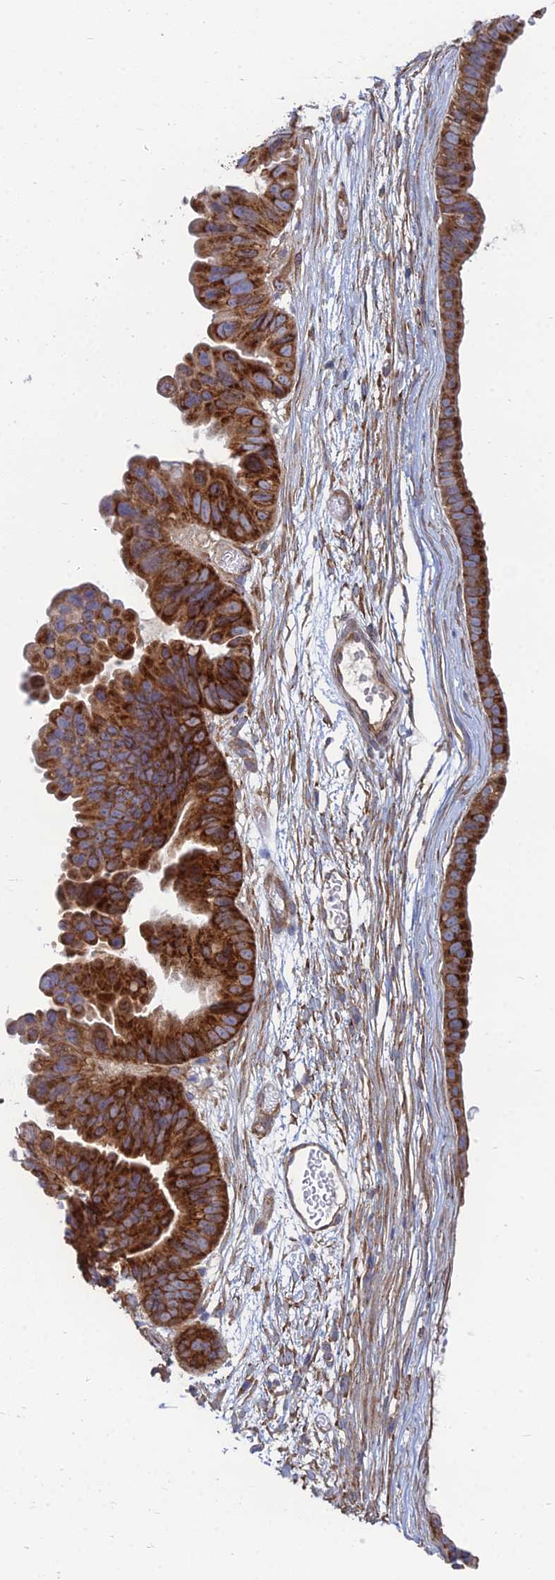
{"staining": {"intensity": "strong", "quantity": ">75%", "location": "cytoplasmic/membranous"}, "tissue": "ovarian cancer", "cell_type": "Tumor cells", "image_type": "cancer", "snomed": [{"axis": "morphology", "description": "Cystadenocarcinoma, mucinous, NOS"}, {"axis": "topography", "description": "Ovary"}], "caption": "Mucinous cystadenocarcinoma (ovarian) stained for a protein reveals strong cytoplasmic/membranous positivity in tumor cells.", "gene": "TXLNA", "patient": {"sex": "female", "age": 61}}